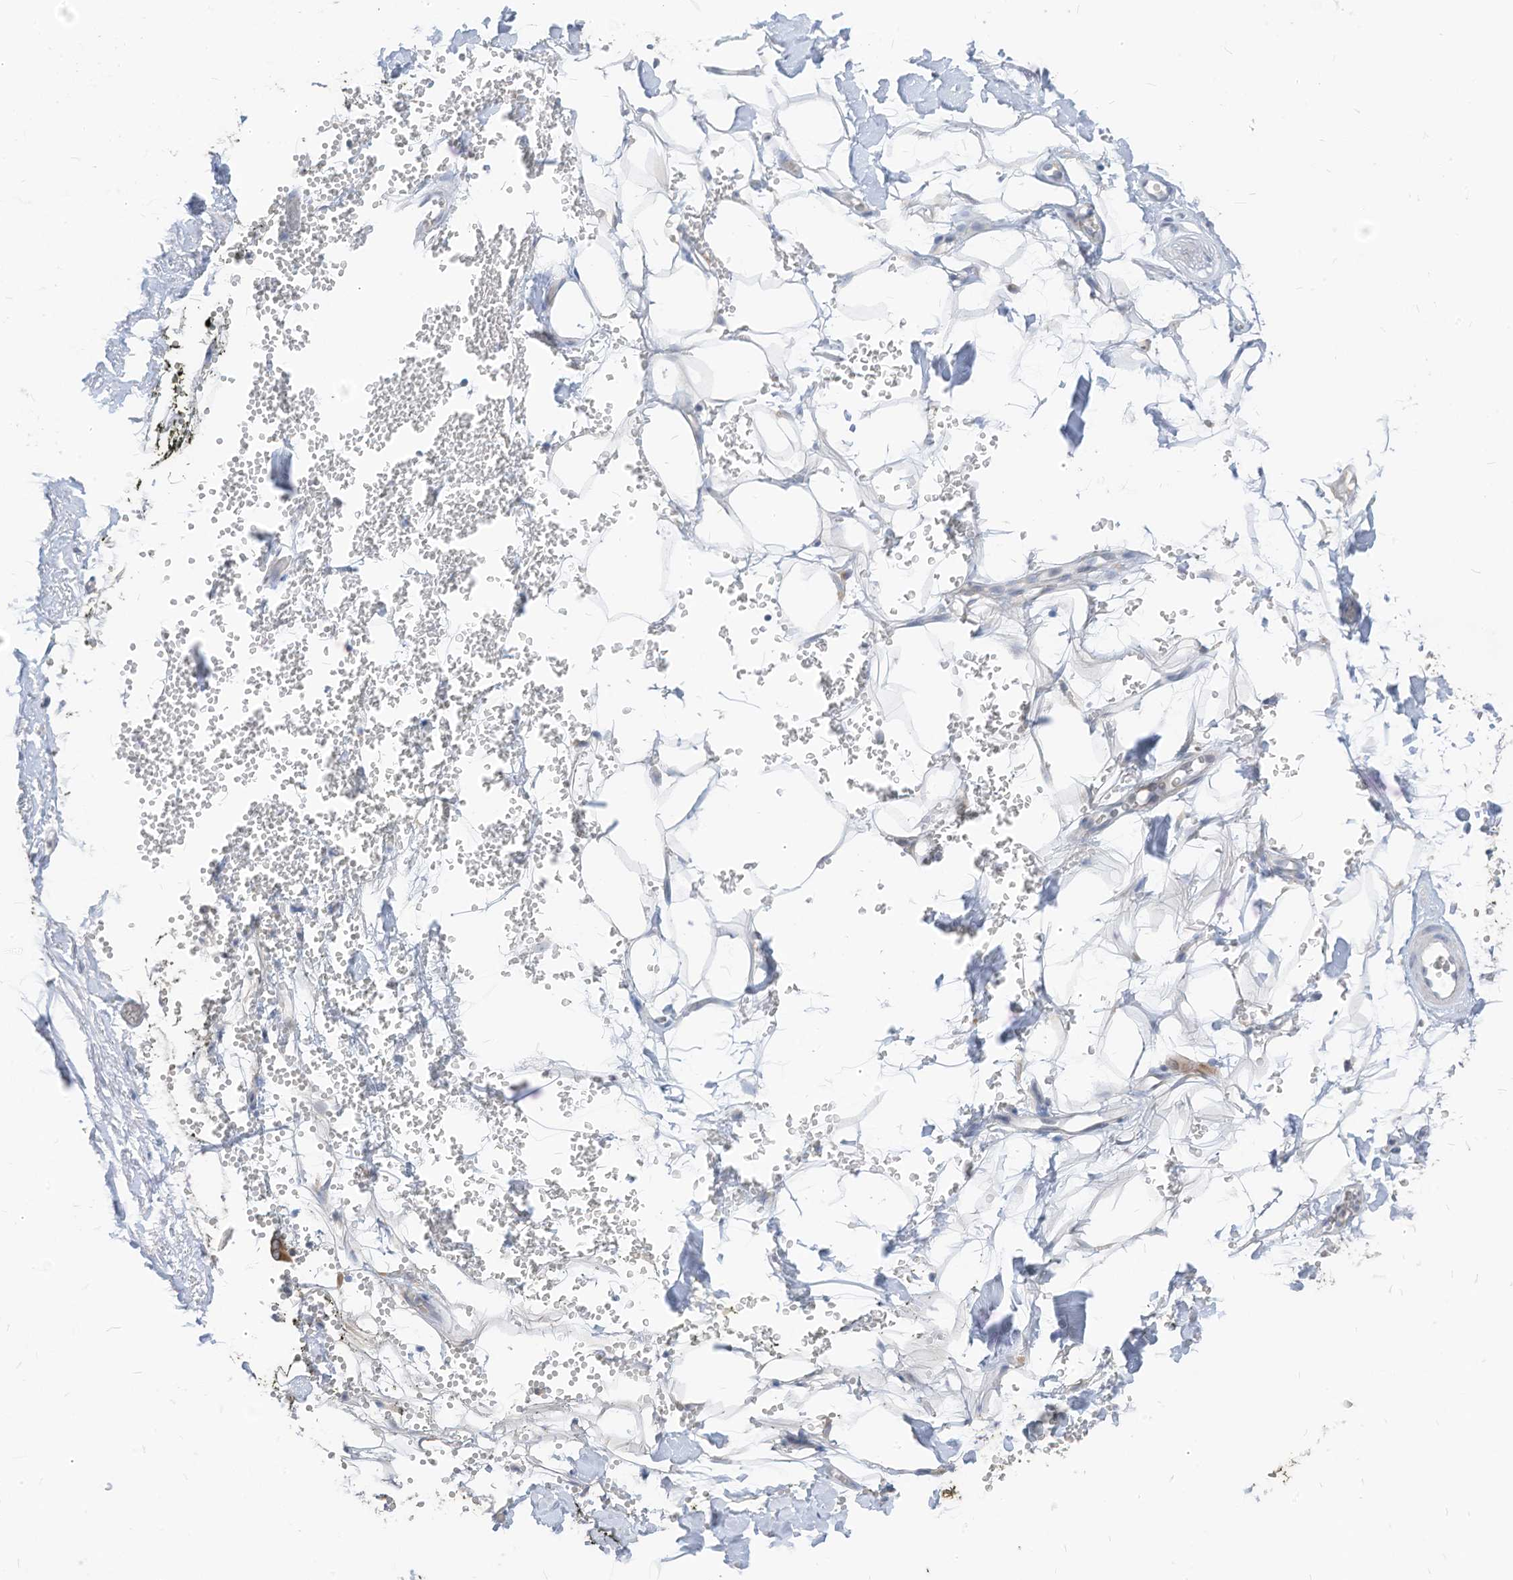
{"staining": {"intensity": "negative", "quantity": "none", "location": "none"}, "tissue": "adipose tissue", "cell_type": "Adipocytes", "image_type": "normal", "snomed": [{"axis": "morphology", "description": "Normal tissue, NOS"}, {"axis": "morphology", "description": "Adenocarcinoma, NOS"}, {"axis": "topography", "description": "Pancreas"}, {"axis": "topography", "description": "Peripheral nerve tissue"}], "caption": "Immunohistochemistry of benign adipose tissue reveals no staining in adipocytes. (Immunohistochemistry (ihc), brightfield microscopy, high magnification).", "gene": "LDAH", "patient": {"sex": "male", "age": 59}}